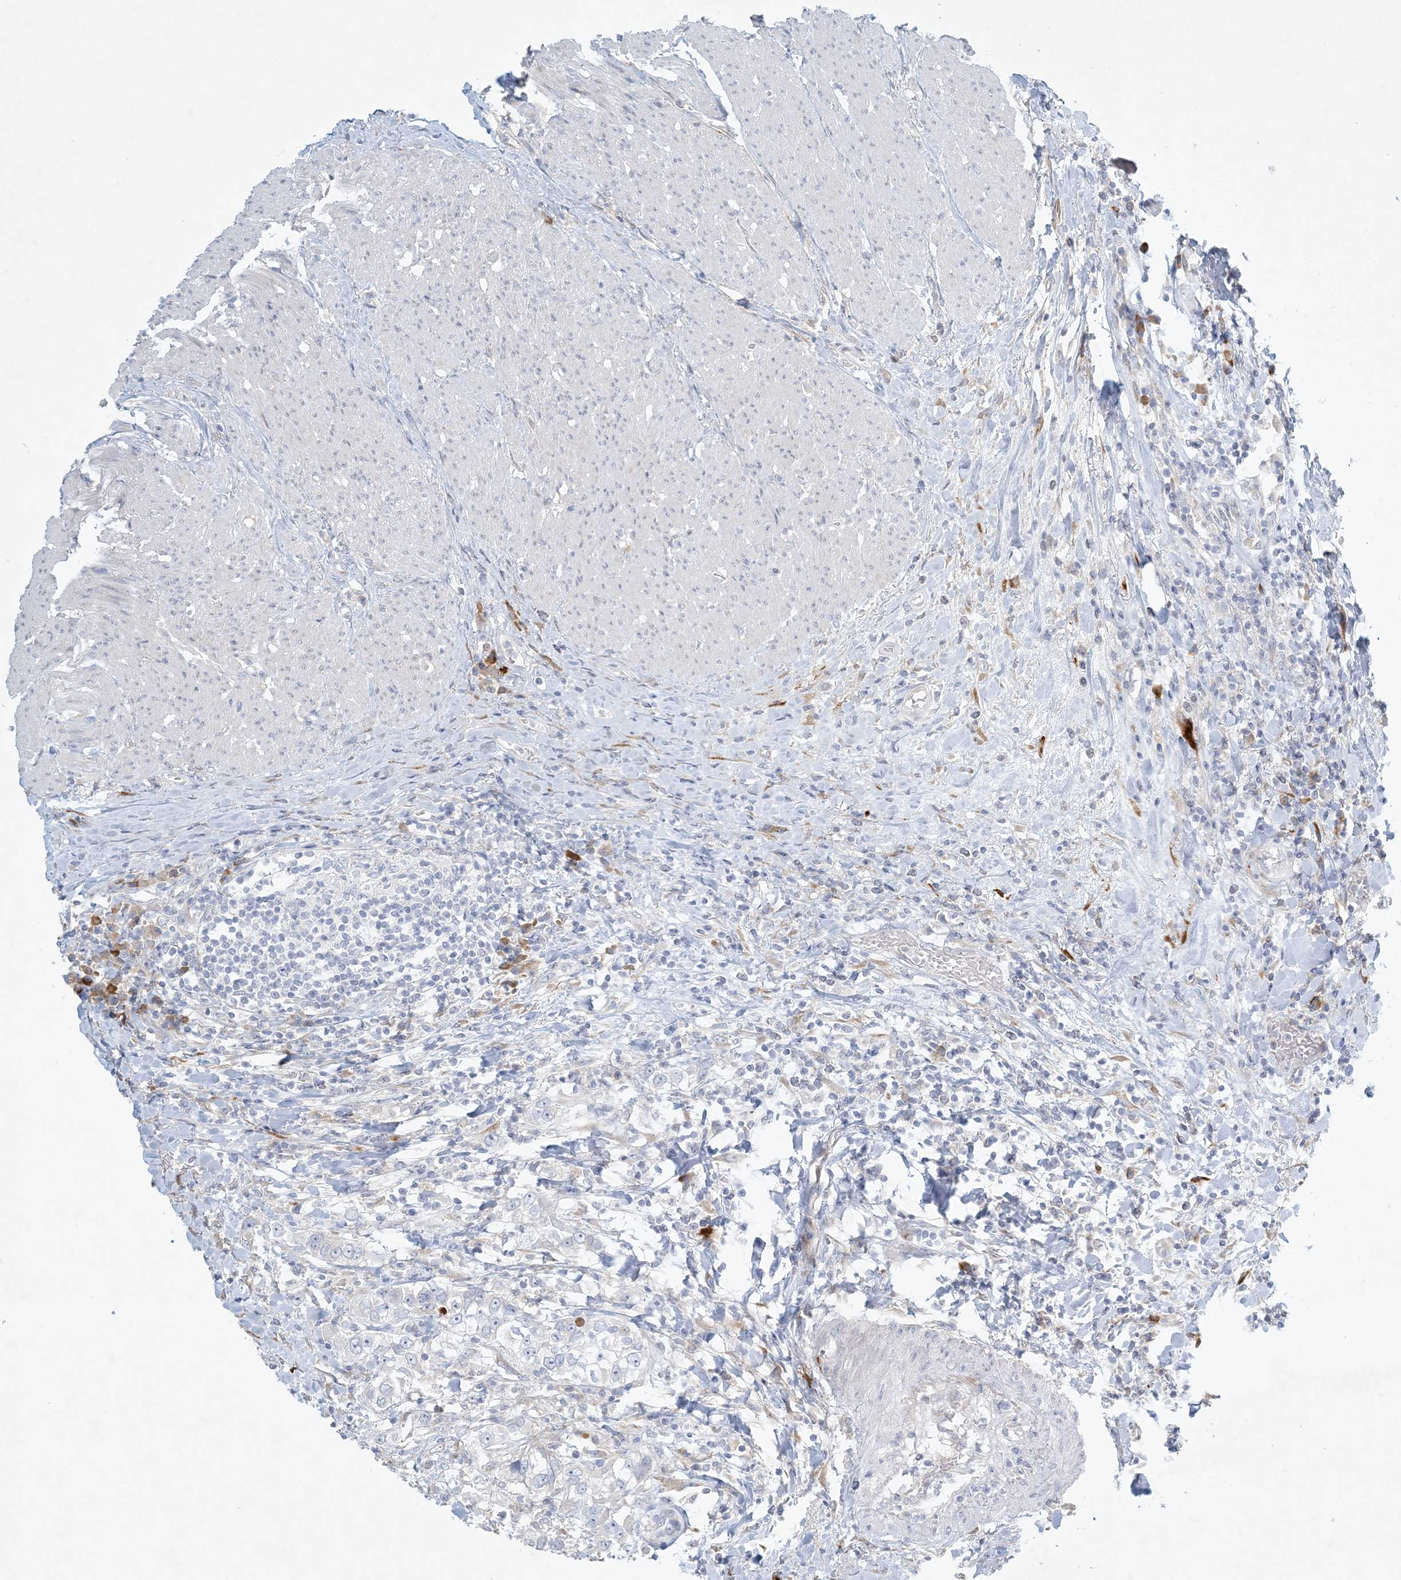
{"staining": {"intensity": "negative", "quantity": "none", "location": "none"}, "tissue": "urothelial cancer", "cell_type": "Tumor cells", "image_type": "cancer", "snomed": [{"axis": "morphology", "description": "Urothelial carcinoma, High grade"}, {"axis": "topography", "description": "Urinary bladder"}], "caption": "Urothelial carcinoma (high-grade) was stained to show a protein in brown. There is no significant positivity in tumor cells.", "gene": "ZNF385D", "patient": {"sex": "female", "age": 80}}